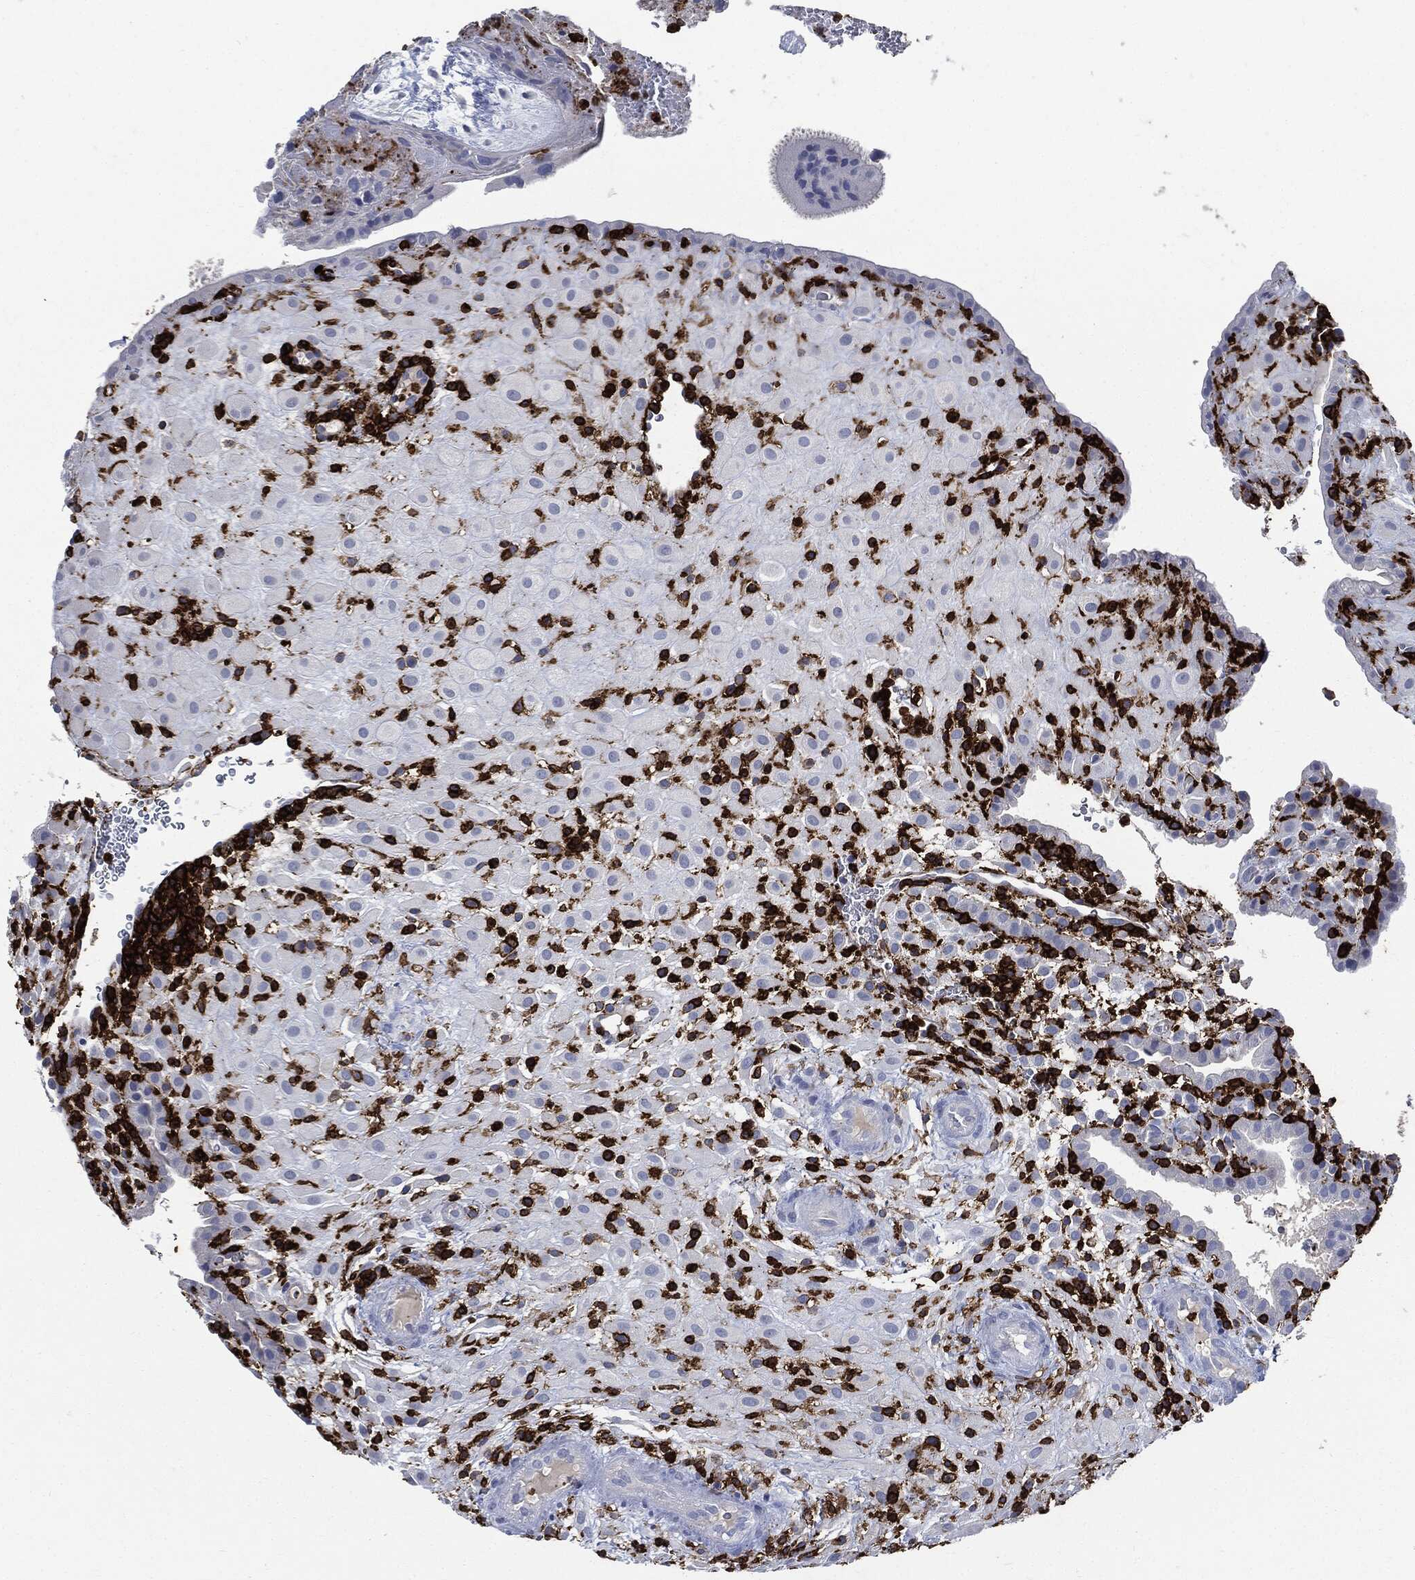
{"staining": {"intensity": "negative", "quantity": "none", "location": "none"}, "tissue": "placenta", "cell_type": "Decidual cells", "image_type": "normal", "snomed": [{"axis": "morphology", "description": "Normal tissue, NOS"}, {"axis": "topography", "description": "Placenta"}], "caption": "The IHC histopathology image has no significant expression in decidual cells of placenta.", "gene": "PTPRC", "patient": {"sex": "female", "age": 19}}